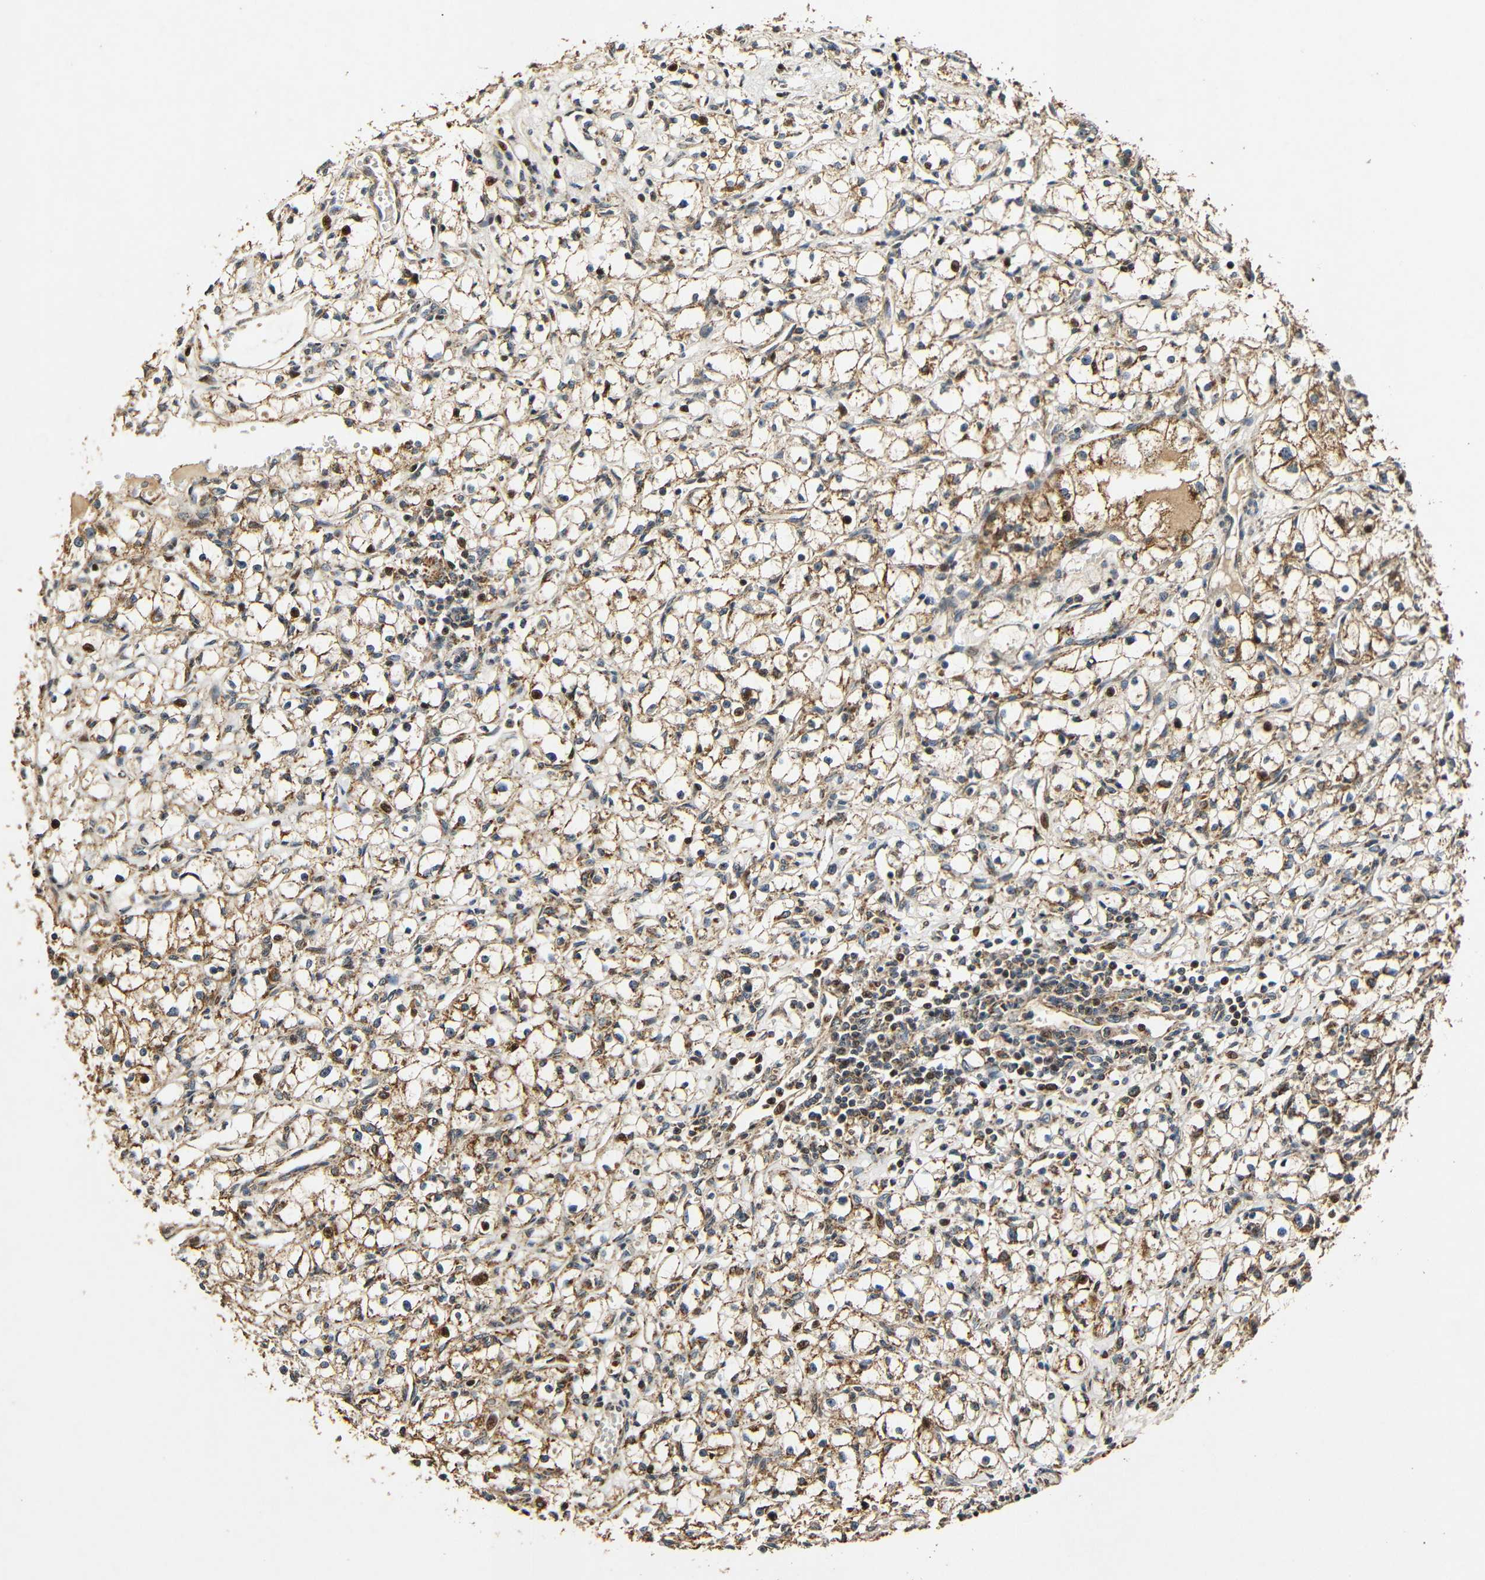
{"staining": {"intensity": "moderate", "quantity": ">75%", "location": "cytoplasmic/membranous,nuclear"}, "tissue": "renal cancer", "cell_type": "Tumor cells", "image_type": "cancer", "snomed": [{"axis": "morphology", "description": "Adenocarcinoma, NOS"}, {"axis": "topography", "description": "Kidney"}], "caption": "Immunohistochemical staining of human adenocarcinoma (renal) shows medium levels of moderate cytoplasmic/membranous and nuclear expression in about >75% of tumor cells.", "gene": "KAZALD1", "patient": {"sex": "male", "age": 56}}